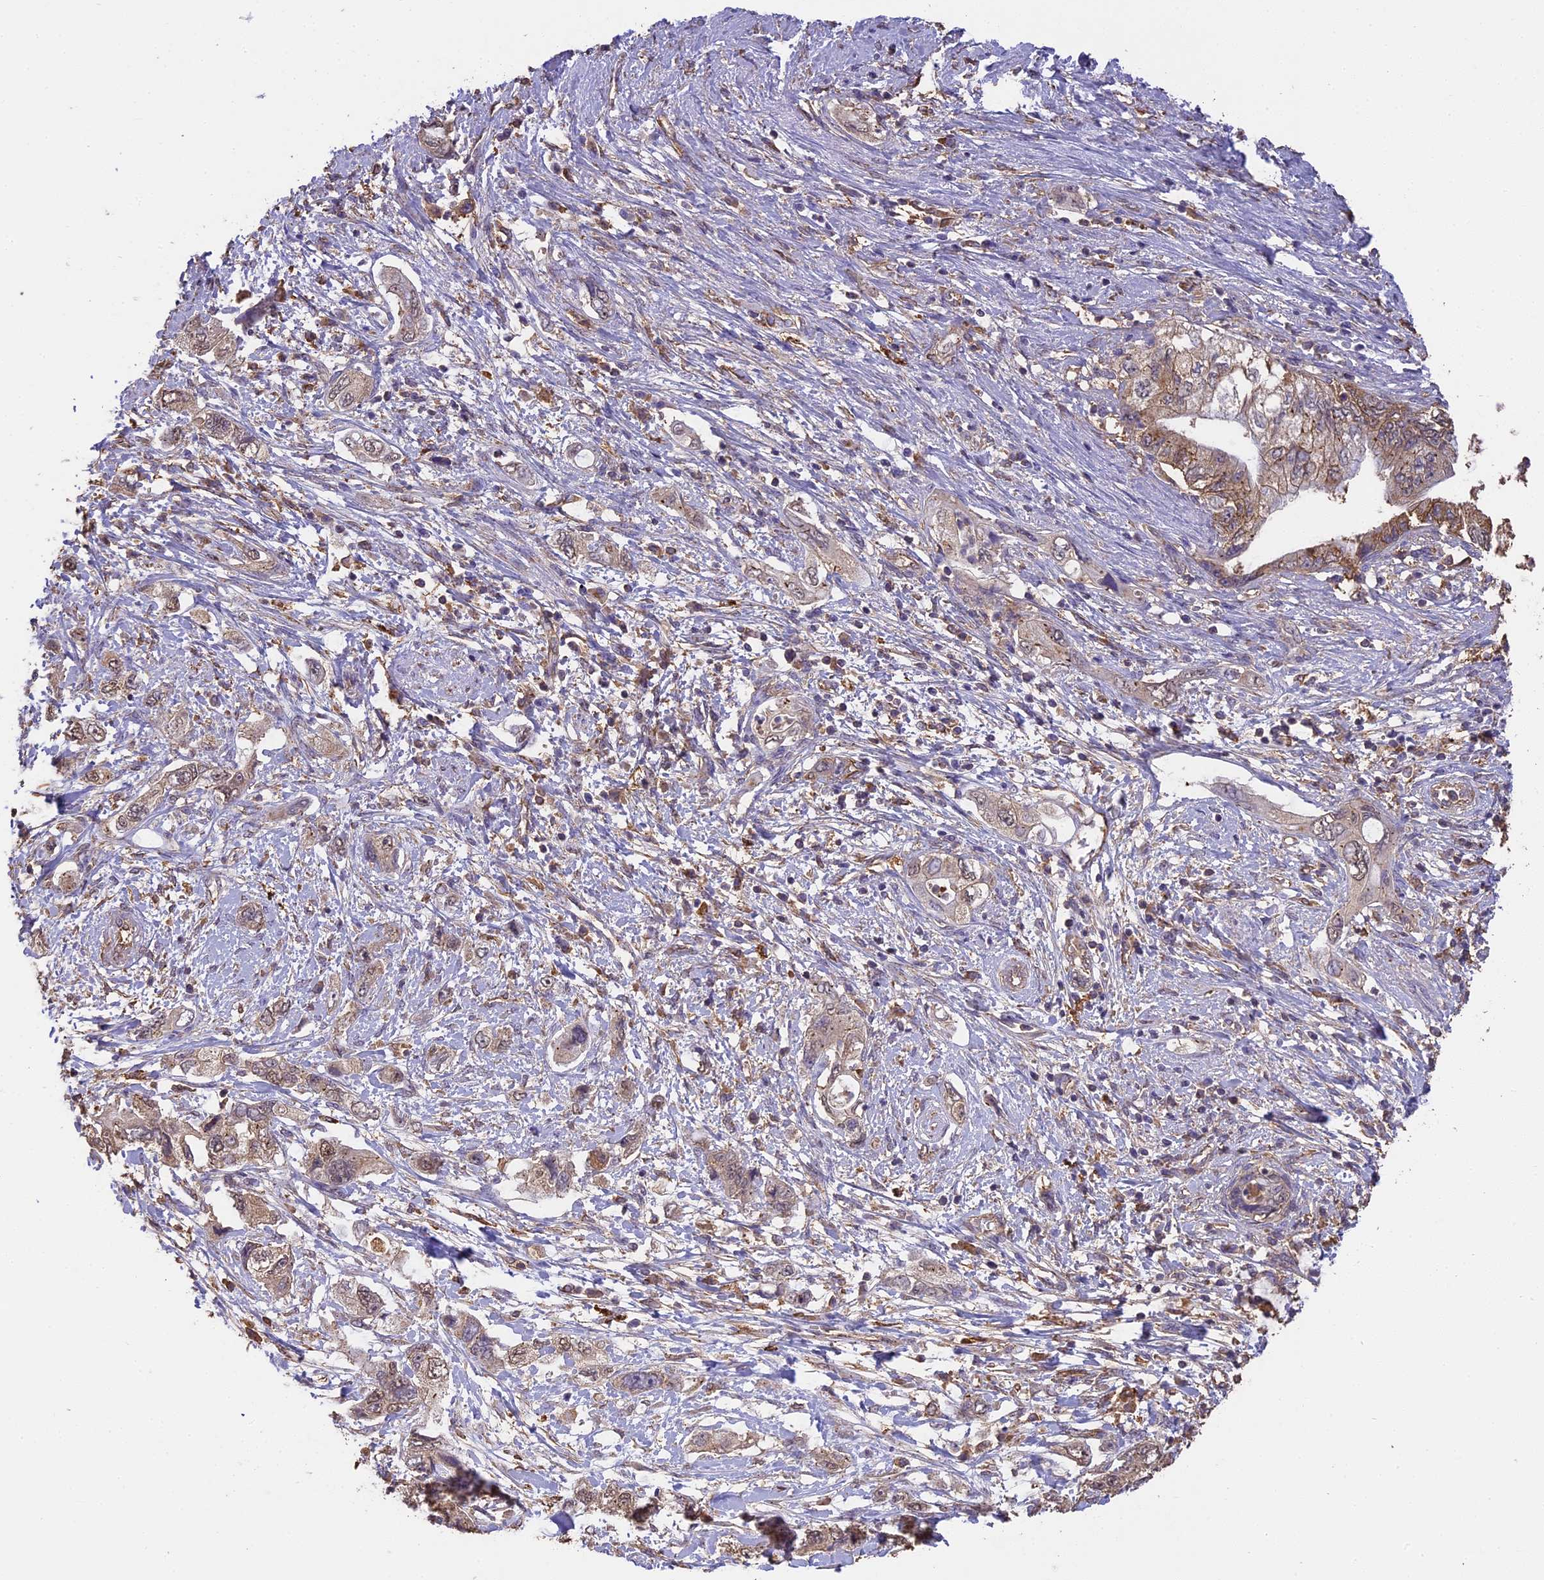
{"staining": {"intensity": "moderate", "quantity": ">75%", "location": "cytoplasmic/membranous,nuclear"}, "tissue": "pancreatic cancer", "cell_type": "Tumor cells", "image_type": "cancer", "snomed": [{"axis": "morphology", "description": "Adenocarcinoma, NOS"}, {"axis": "topography", "description": "Pancreas"}], "caption": "The micrograph displays a brown stain indicating the presence of a protein in the cytoplasmic/membranous and nuclear of tumor cells in pancreatic cancer (adenocarcinoma).", "gene": "ARHGAP19", "patient": {"sex": "female", "age": 73}}